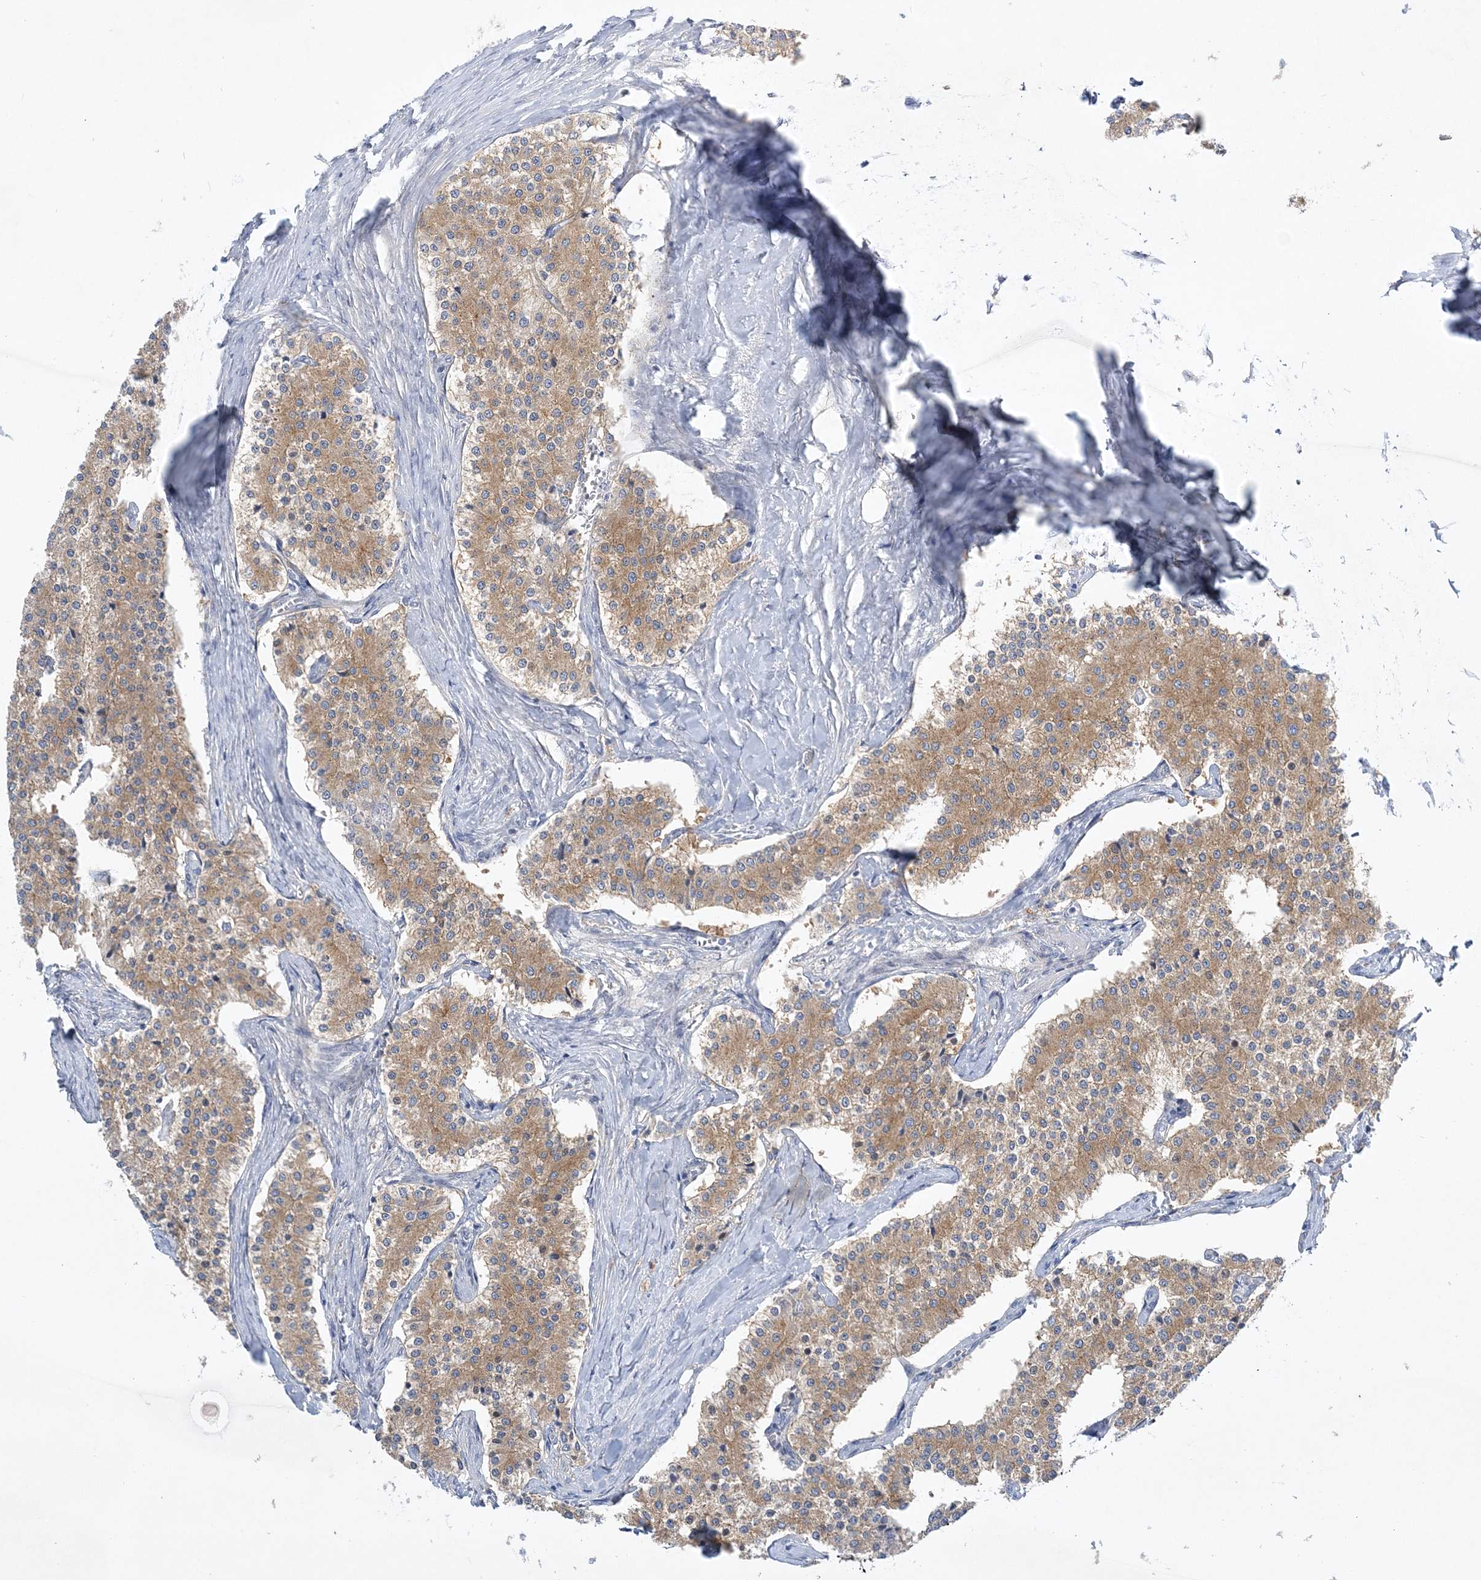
{"staining": {"intensity": "moderate", "quantity": ">75%", "location": "cytoplasmic/membranous"}, "tissue": "carcinoid", "cell_type": "Tumor cells", "image_type": "cancer", "snomed": [{"axis": "morphology", "description": "Carcinoid, malignant, NOS"}, {"axis": "topography", "description": "Colon"}], "caption": "Protein analysis of carcinoid tissue displays moderate cytoplasmic/membranous staining in about >75% of tumor cells.", "gene": "ANKRD35", "patient": {"sex": "female", "age": 52}}